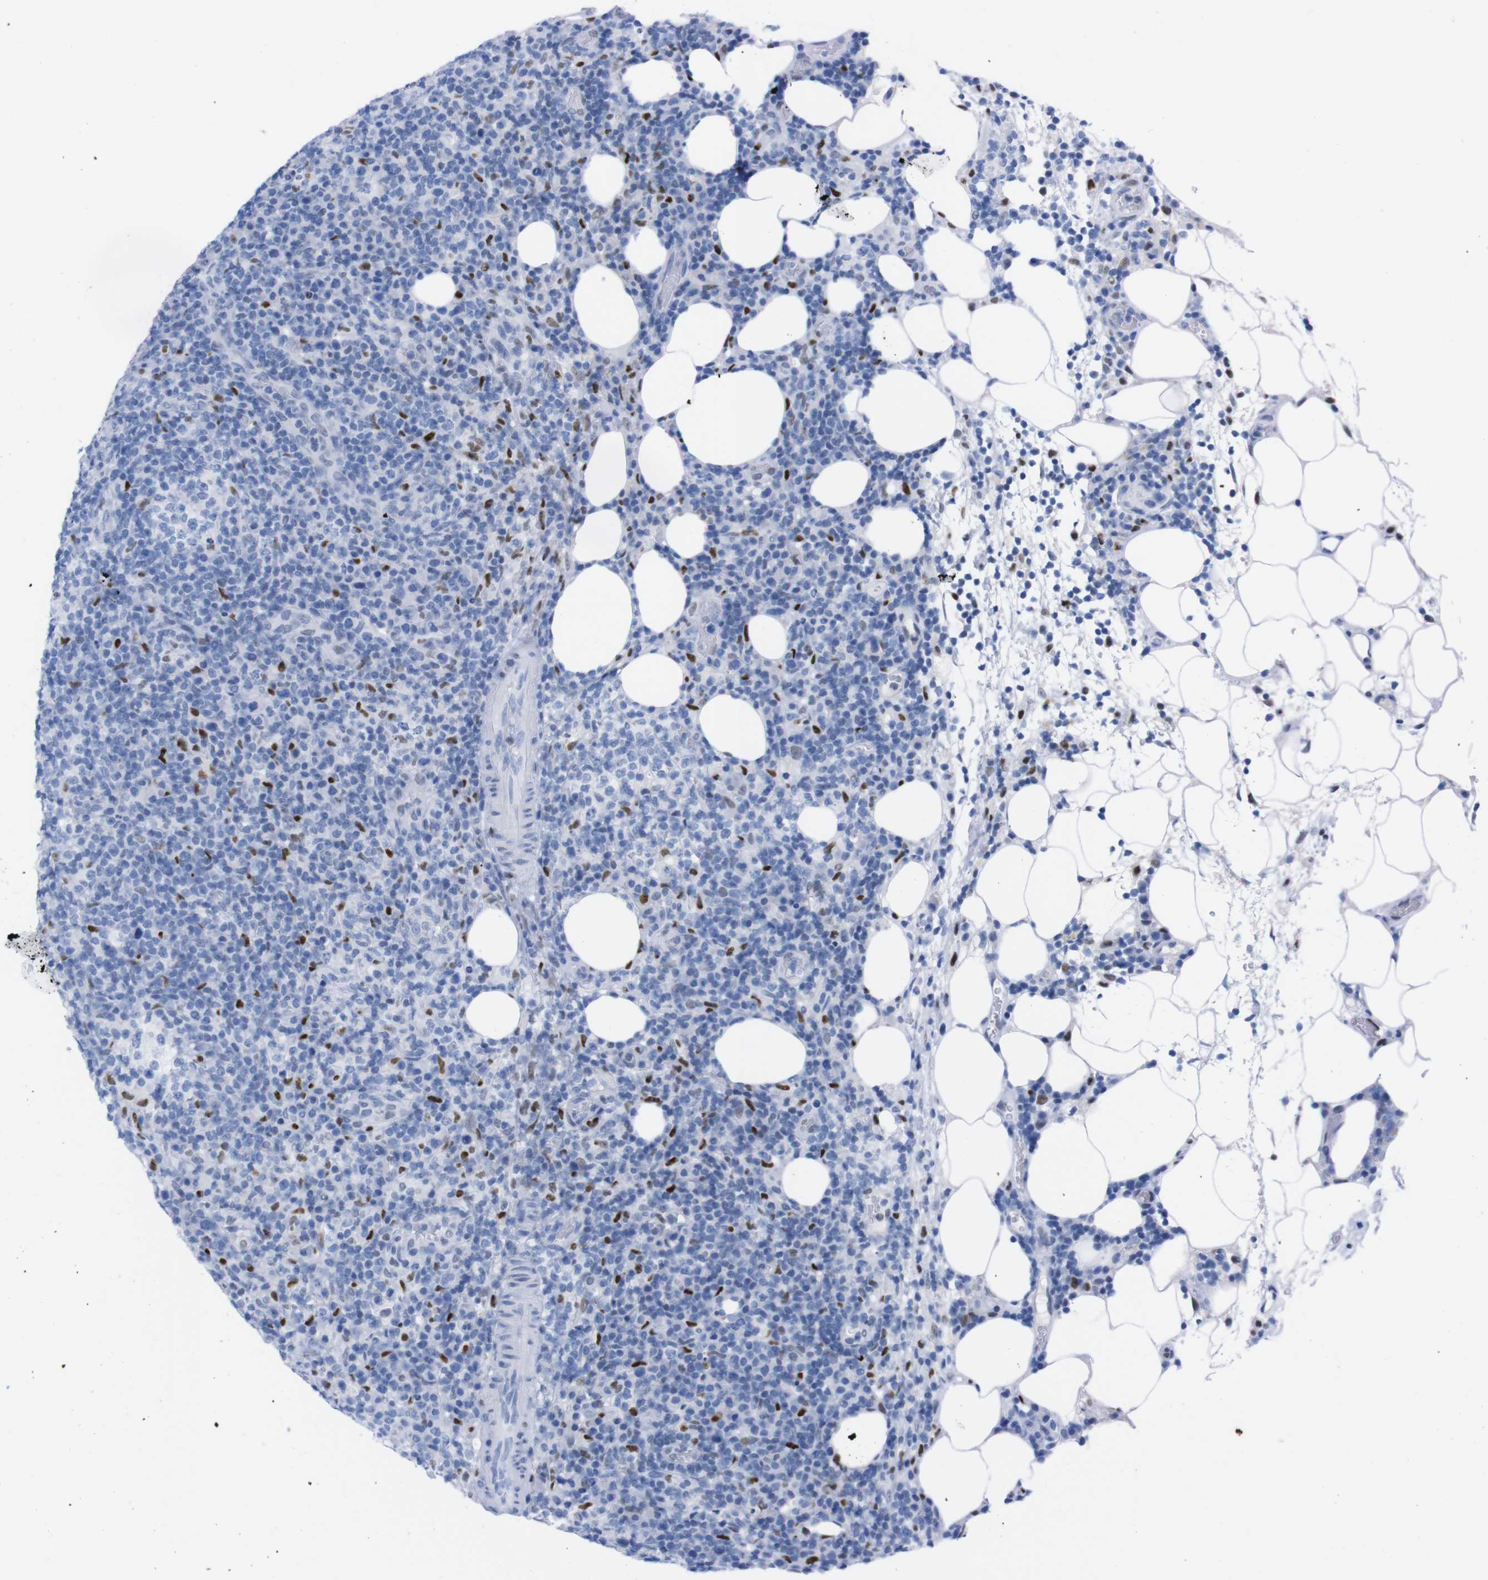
{"staining": {"intensity": "negative", "quantity": "none", "location": "none"}, "tissue": "lymphoma", "cell_type": "Tumor cells", "image_type": "cancer", "snomed": [{"axis": "morphology", "description": "Malignant lymphoma, non-Hodgkin's type, High grade"}, {"axis": "topography", "description": "Lymph node"}], "caption": "Tumor cells are negative for brown protein staining in malignant lymphoma, non-Hodgkin's type (high-grade).", "gene": "P2RY12", "patient": {"sex": "female", "age": 76}}